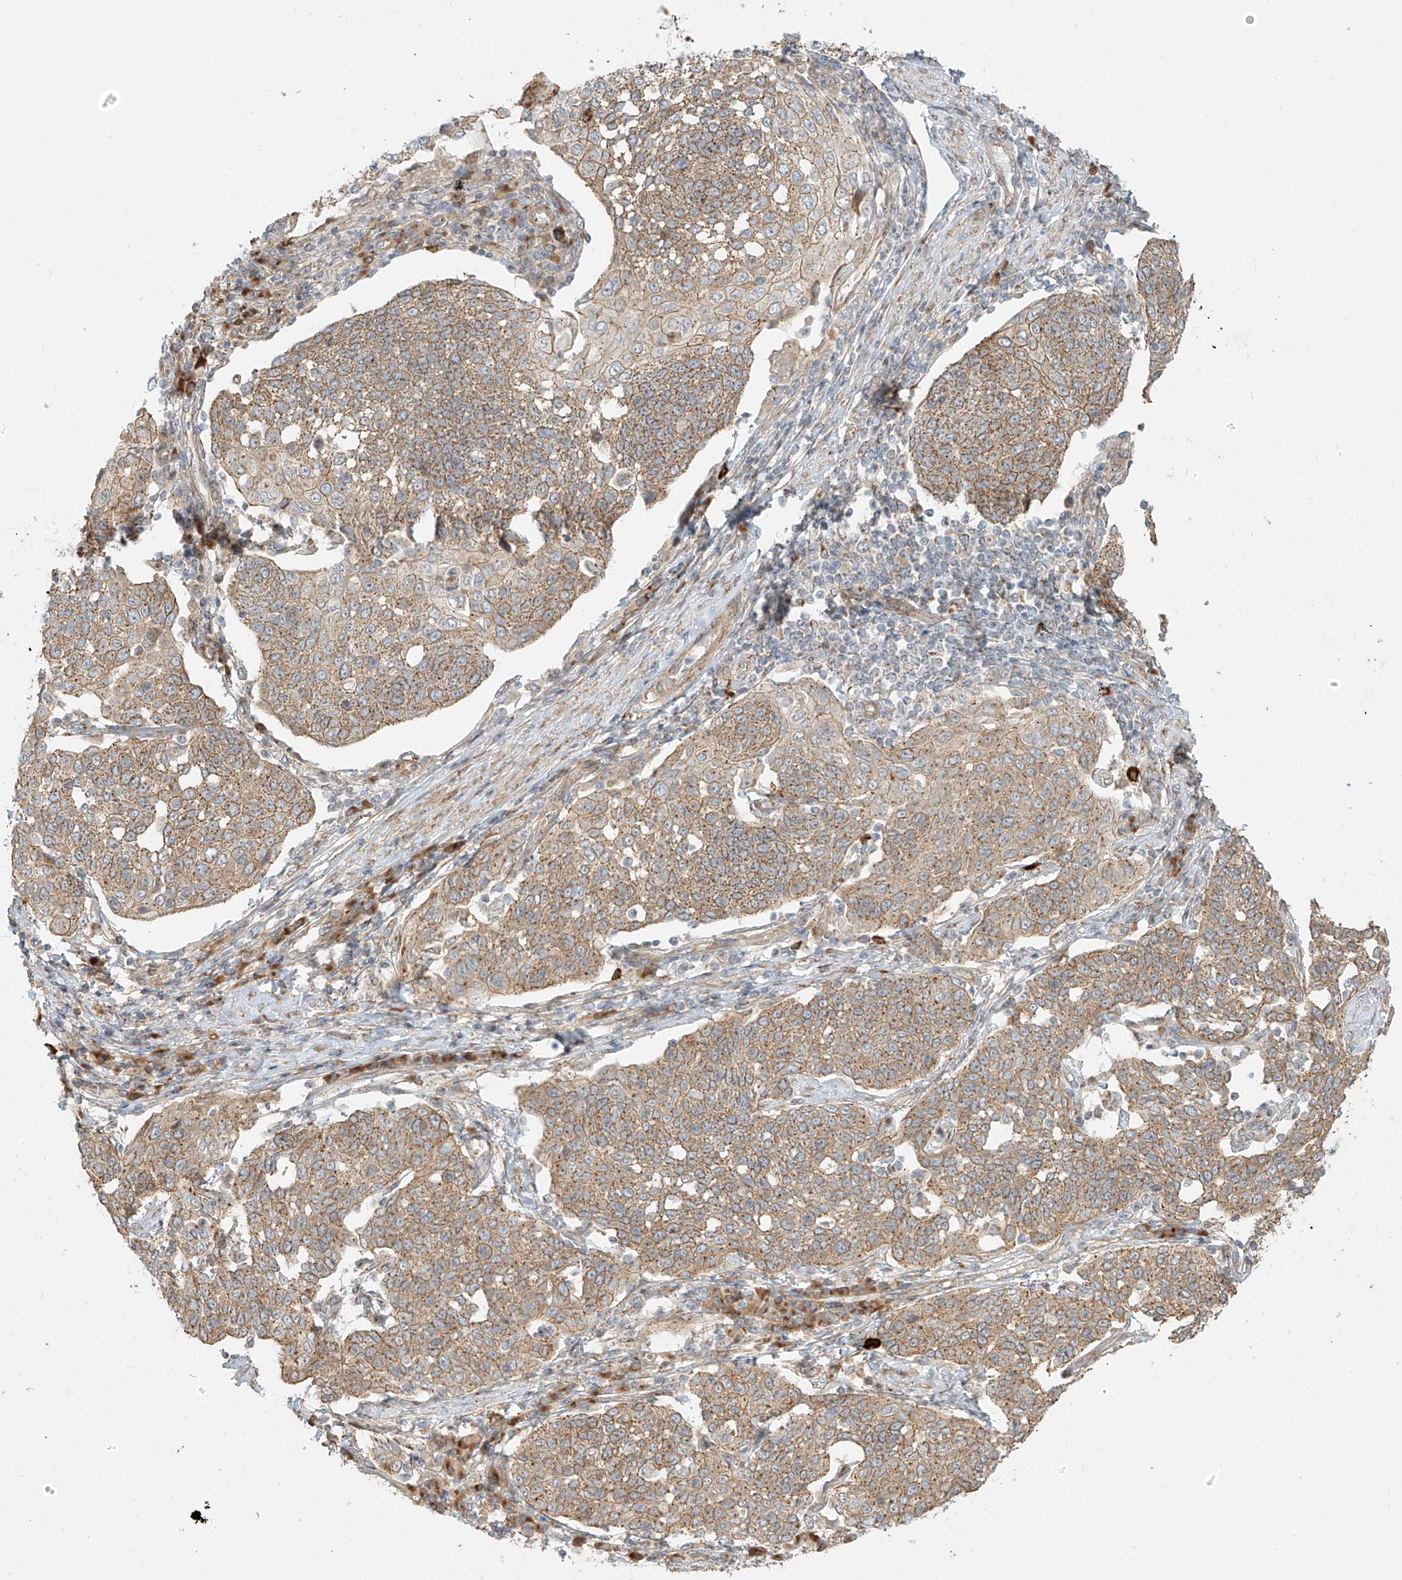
{"staining": {"intensity": "moderate", "quantity": ">75%", "location": "cytoplasmic/membranous"}, "tissue": "cervical cancer", "cell_type": "Tumor cells", "image_type": "cancer", "snomed": [{"axis": "morphology", "description": "Squamous cell carcinoma, NOS"}, {"axis": "topography", "description": "Cervix"}], "caption": "The immunohistochemical stain highlights moderate cytoplasmic/membranous positivity in tumor cells of cervical cancer (squamous cell carcinoma) tissue.", "gene": "ZNF287", "patient": {"sex": "female", "age": 34}}